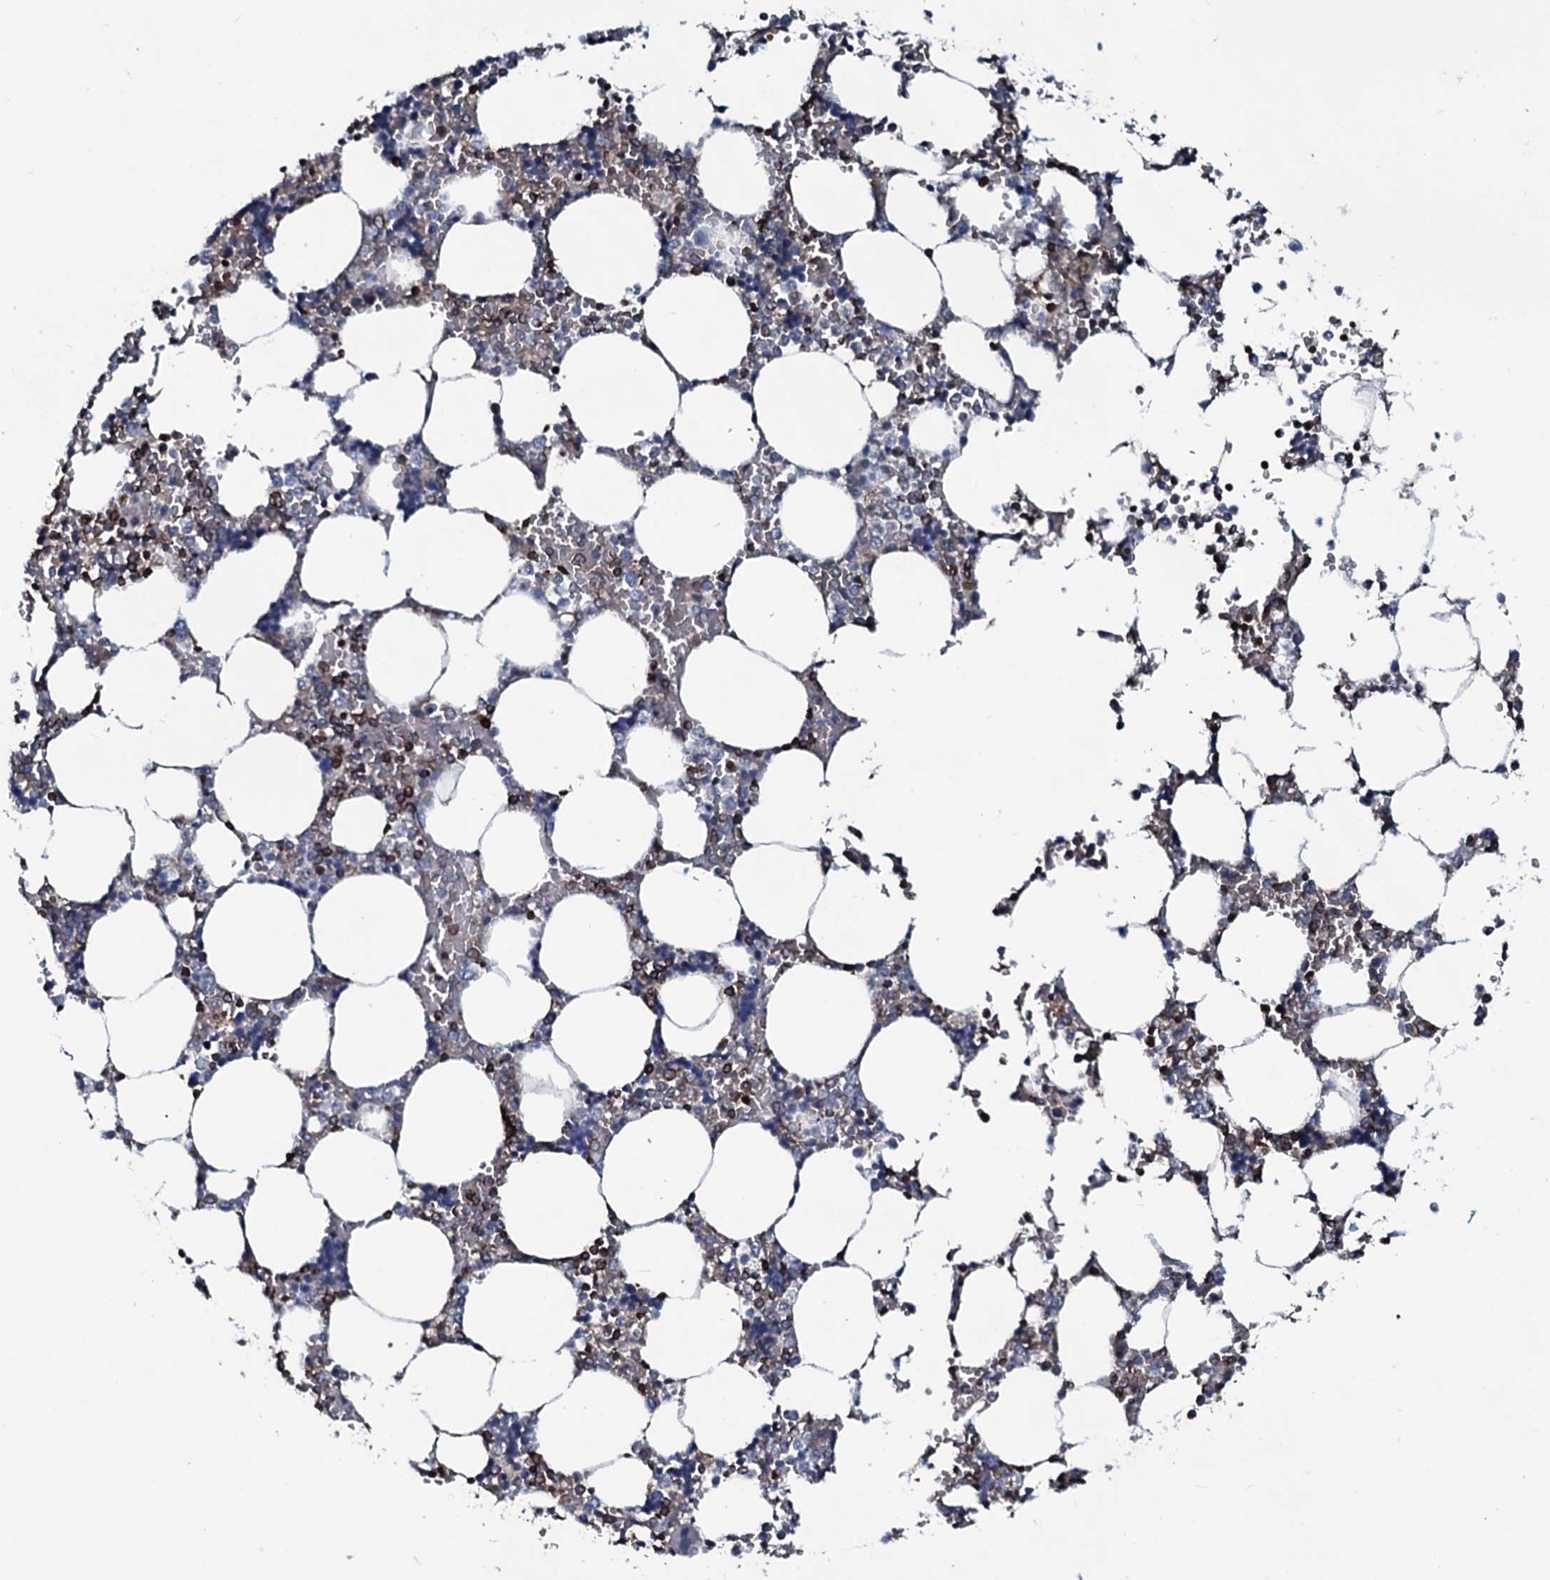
{"staining": {"intensity": "strong", "quantity": "<25%", "location": "cytoplasmic/membranous"}, "tissue": "bone marrow", "cell_type": "Hematopoietic cells", "image_type": "normal", "snomed": [{"axis": "morphology", "description": "Normal tissue, NOS"}, {"axis": "topography", "description": "Bone marrow"}], "caption": "A micrograph showing strong cytoplasmic/membranous staining in about <25% of hematopoietic cells in benign bone marrow, as visualized by brown immunohistochemical staining.", "gene": "OGFOD2", "patient": {"sex": "male", "age": 64}}